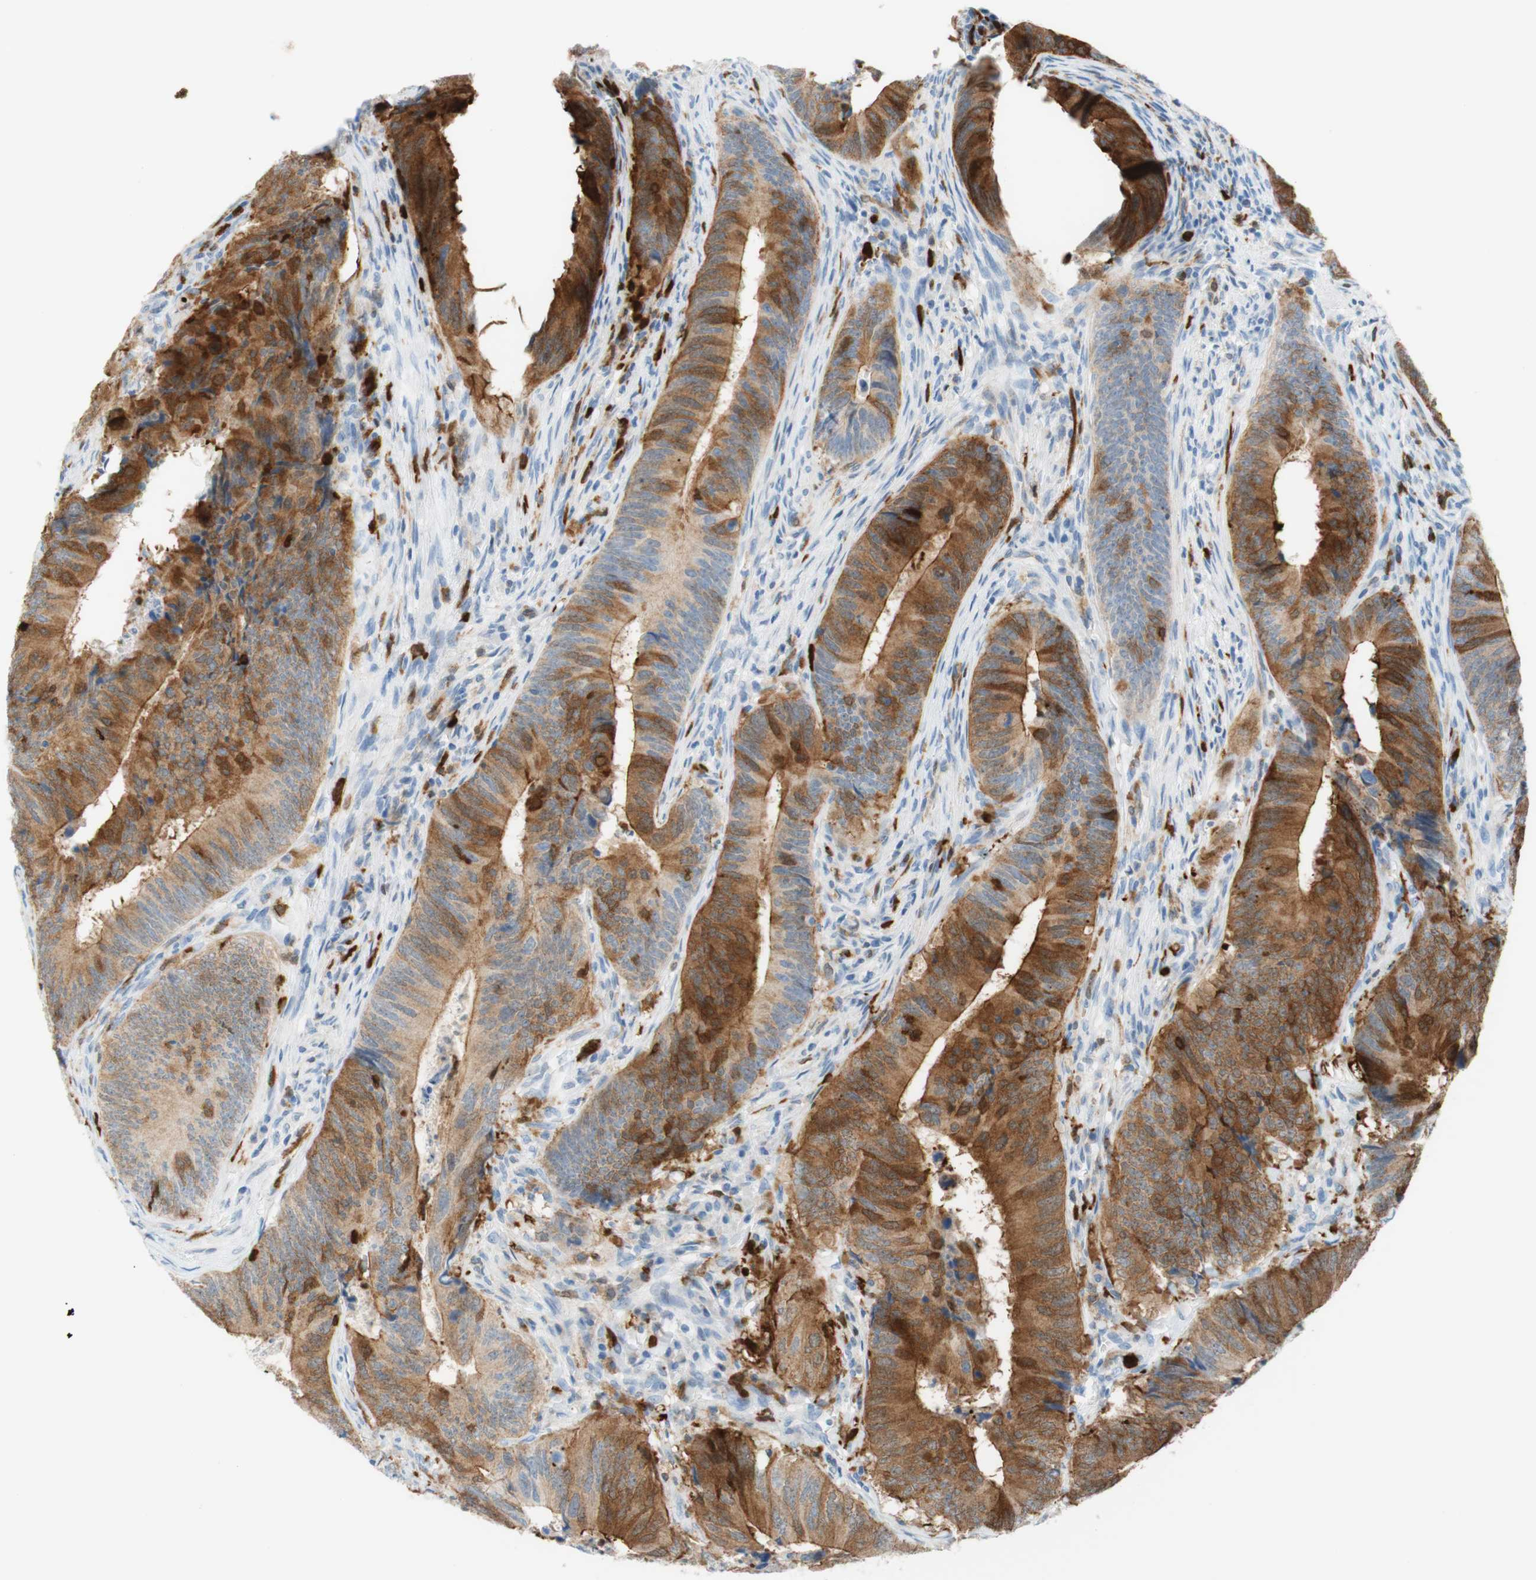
{"staining": {"intensity": "moderate", "quantity": "25%-75%", "location": "cytoplasmic/membranous"}, "tissue": "colorectal cancer", "cell_type": "Tumor cells", "image_type": "cancer", "snomed": [{"axis": "morphology", "description": "Normal tissue, NOS"}, {"axis": "morphology", "description": "Adenocarcinoma, NOS"}, {"axis": "topography", "description": "Colon"}], "caption": "Human colorectal cancer stained with a brown dye displays moderate cytoplasmic/membranous positive staining in approximately 25%-75% of tumor cells.", "gene": "STMN1", "patient": {"sex": "male", "age": 56}}